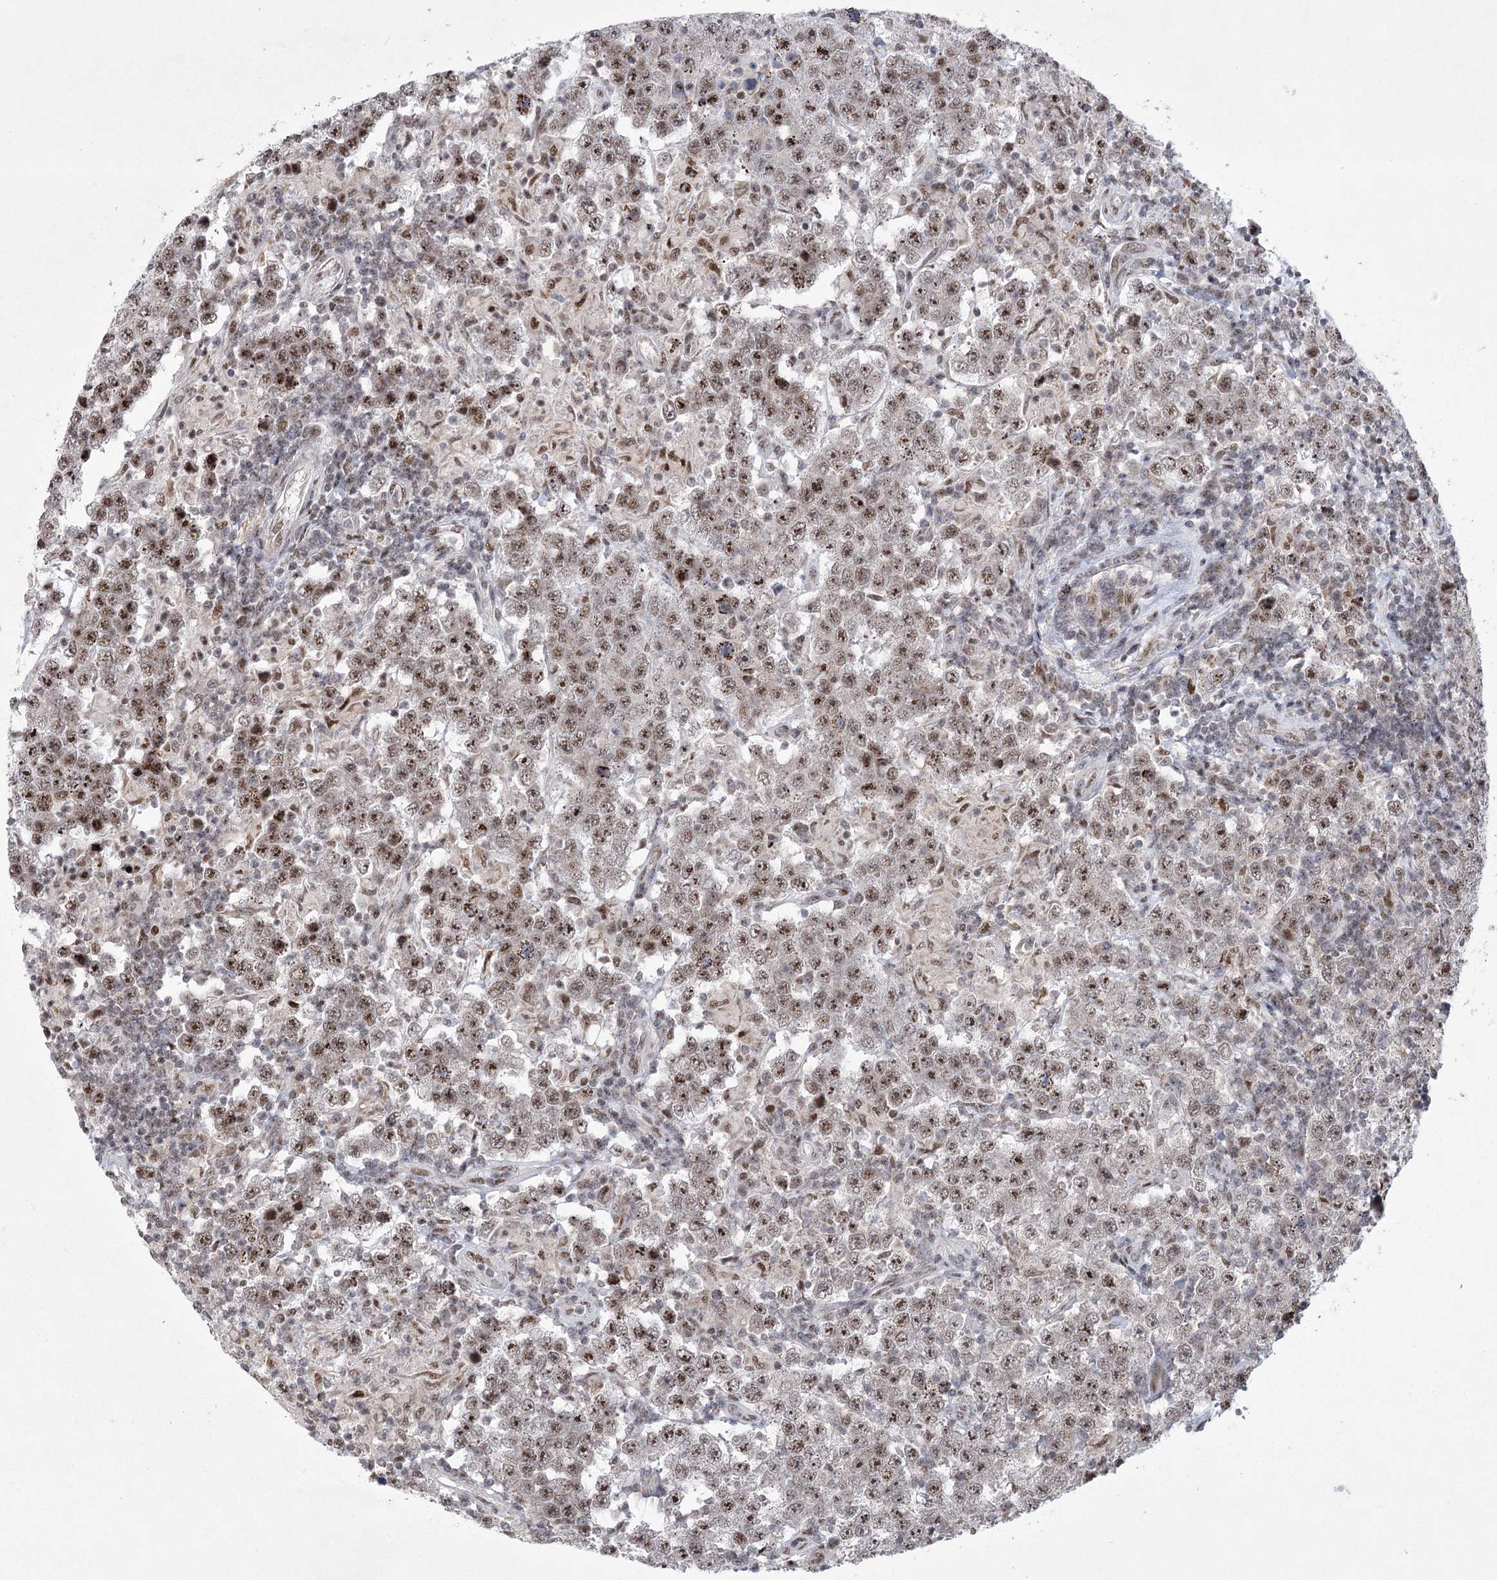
{"staining": {"intensity": "moderate", "quantity": ">75%", "location": "nuclear"}, "tissue": "testis cancer", "cell_type": "Tumor cells", "image_type": "cancer", "snomed": [{"axis": "morphology", "description": "Normal tissue, NOS"}, {"axis": "morphology", "description": "Urothelial carcinoma, High grade"}, {"axis": "morphology", "description": "Seminoma, NOS"}, {"axis": "morphology", "description": "Carcinoma, Embryonal, NOS"}, {"axis": "topography", "description": "Urinary bladder"}, {"axis": "topography", "description": "Testis"}], "caption": "Protein staining by immunohistochemistry (IHC) reveals moderate nuclear staining in about >75% of tumor cells in testis urothelial carcinoma (high-grade).", "gene": "CIB4", "patient": {"sex": "male", "age": 41}}